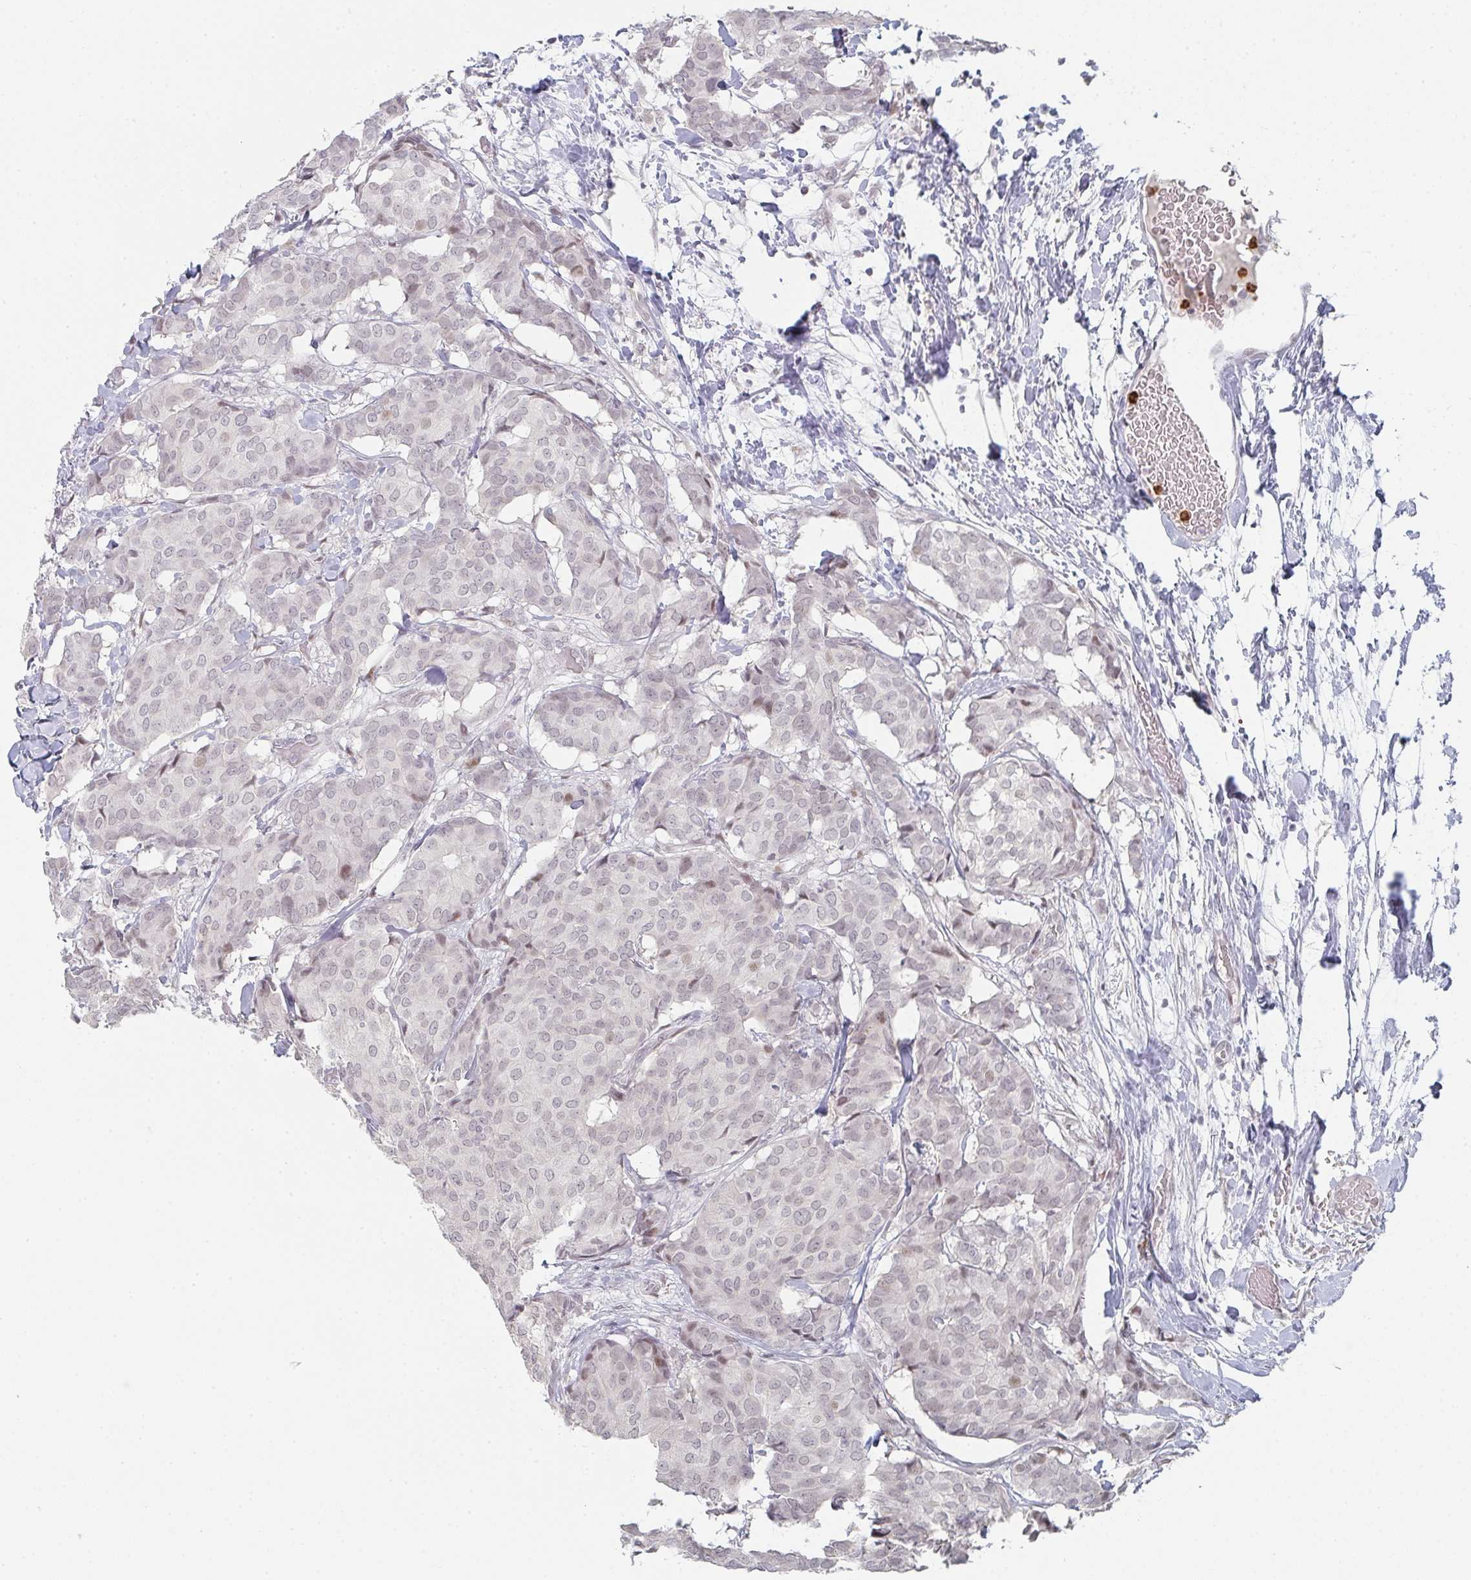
{"staining": {"intensity": "weak", "quantity": "<25%", "location": "nuclear"}, "tissue": "breast cancer", "cell_type": "Tumor cells", "image_type": "cancer", "snomed": [{"axis": "morphology", "description": "Duct carcinoma"}, {"axis": "topography", "description": "Breast"}], "caption": "Breast cancer was stained to show a protein in brown. There is no significant staining in tumor cells. (DAB (3,3'-diaminobenzidine) immunohistochemistry with hematoxylin counter stain).", "gene": "LIN54", "patient": {"sex": "female", "age": 75}}